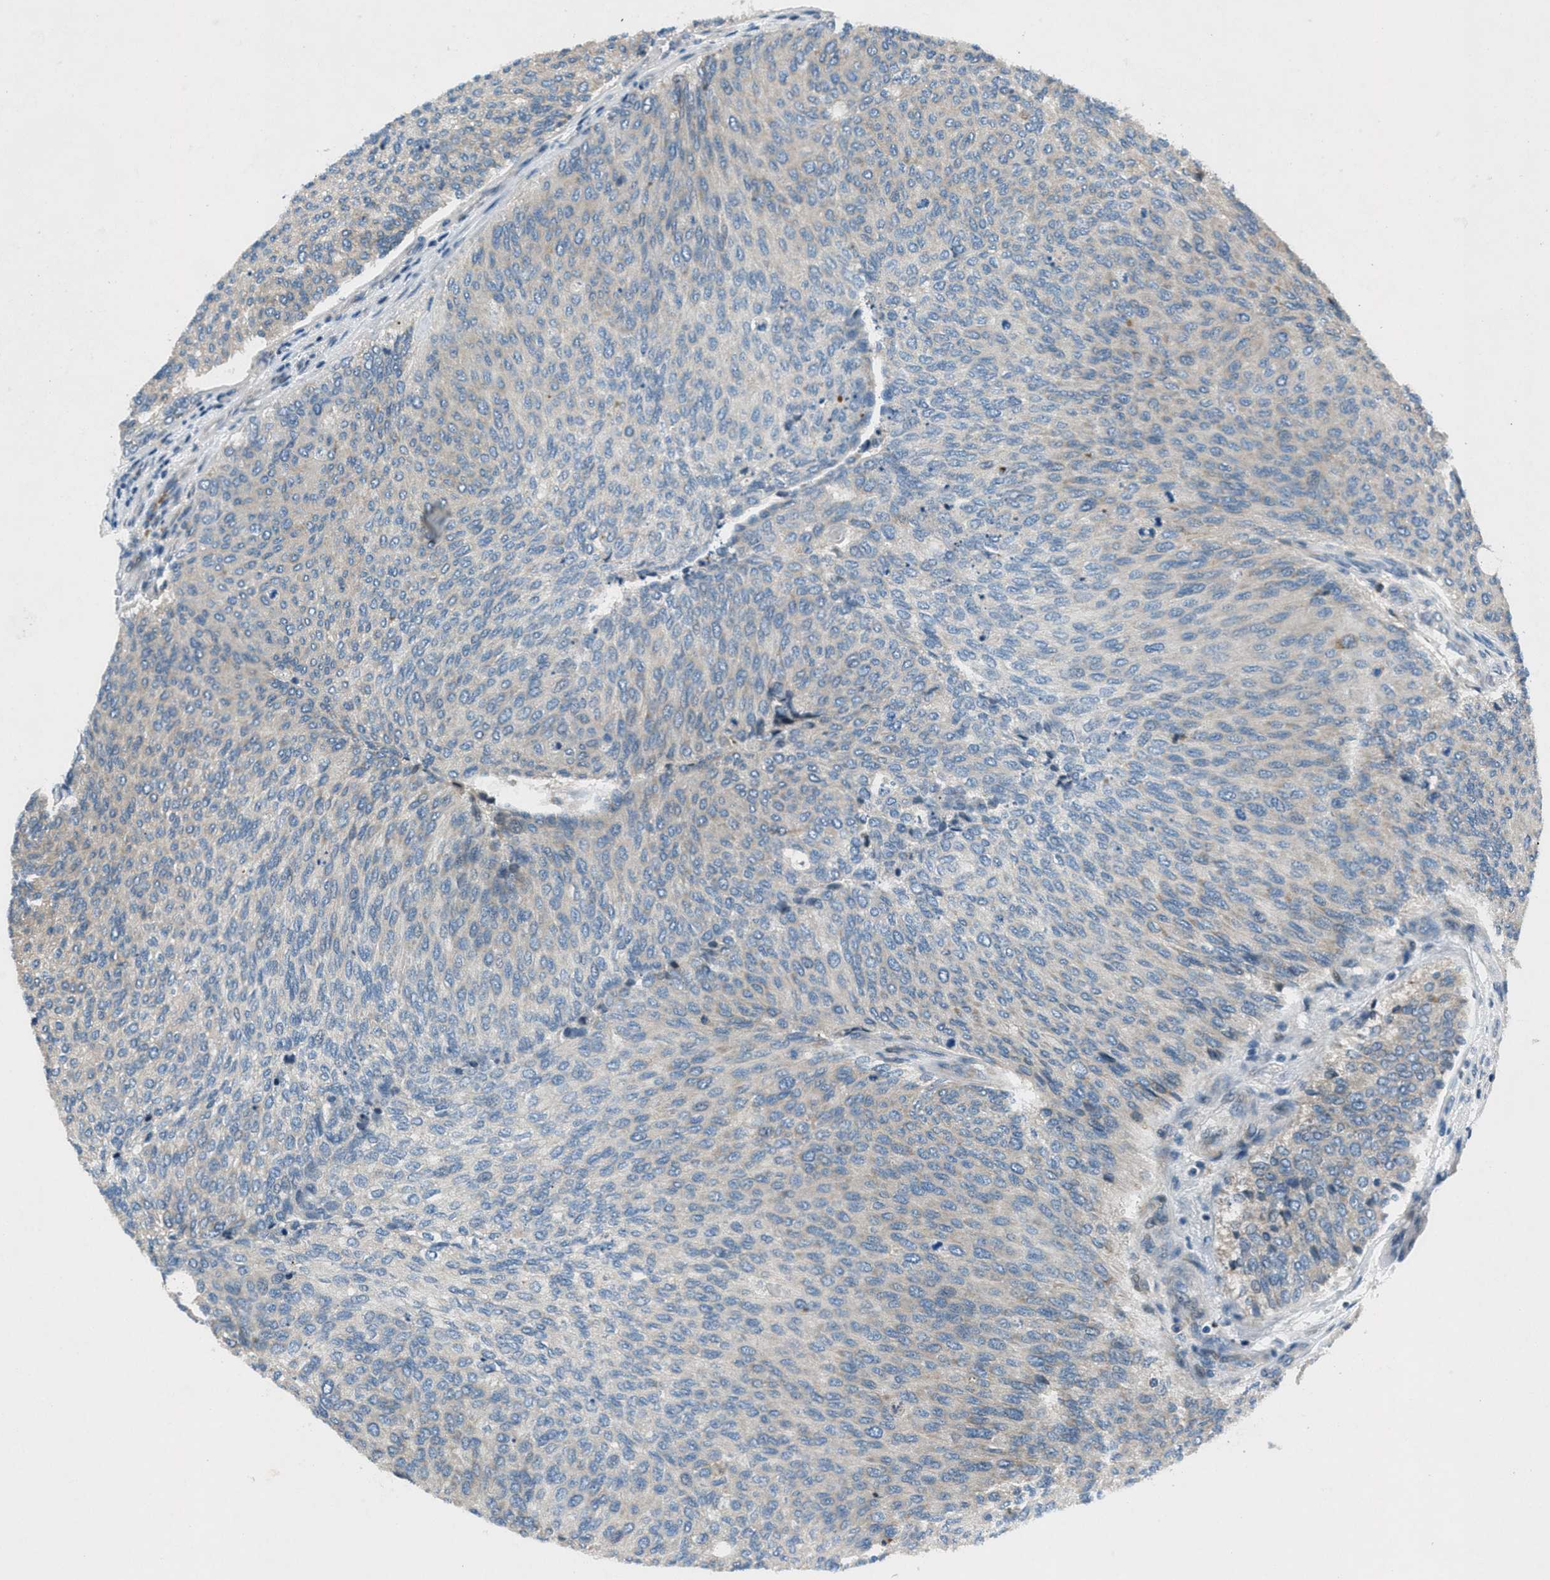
{"staining": {"intensity": "negative", "quantity": "none", "location": "none"}, "tissue": "urothelial cancer", "cell_type": "Tumor cells", "image_type": "cancer", "snomed": [{"axis": "morphology", "description": "Urothelial carcinoma, Low grade"}, {"axis": "topography", "description": "Urinary bladder"}], "caption": "The photomicrograph shows no staining of tumor cells in urothelial carcinoma (low-grade).", "gene": "CLEC2D", "patient": {"sex": "female", "age": 79}}